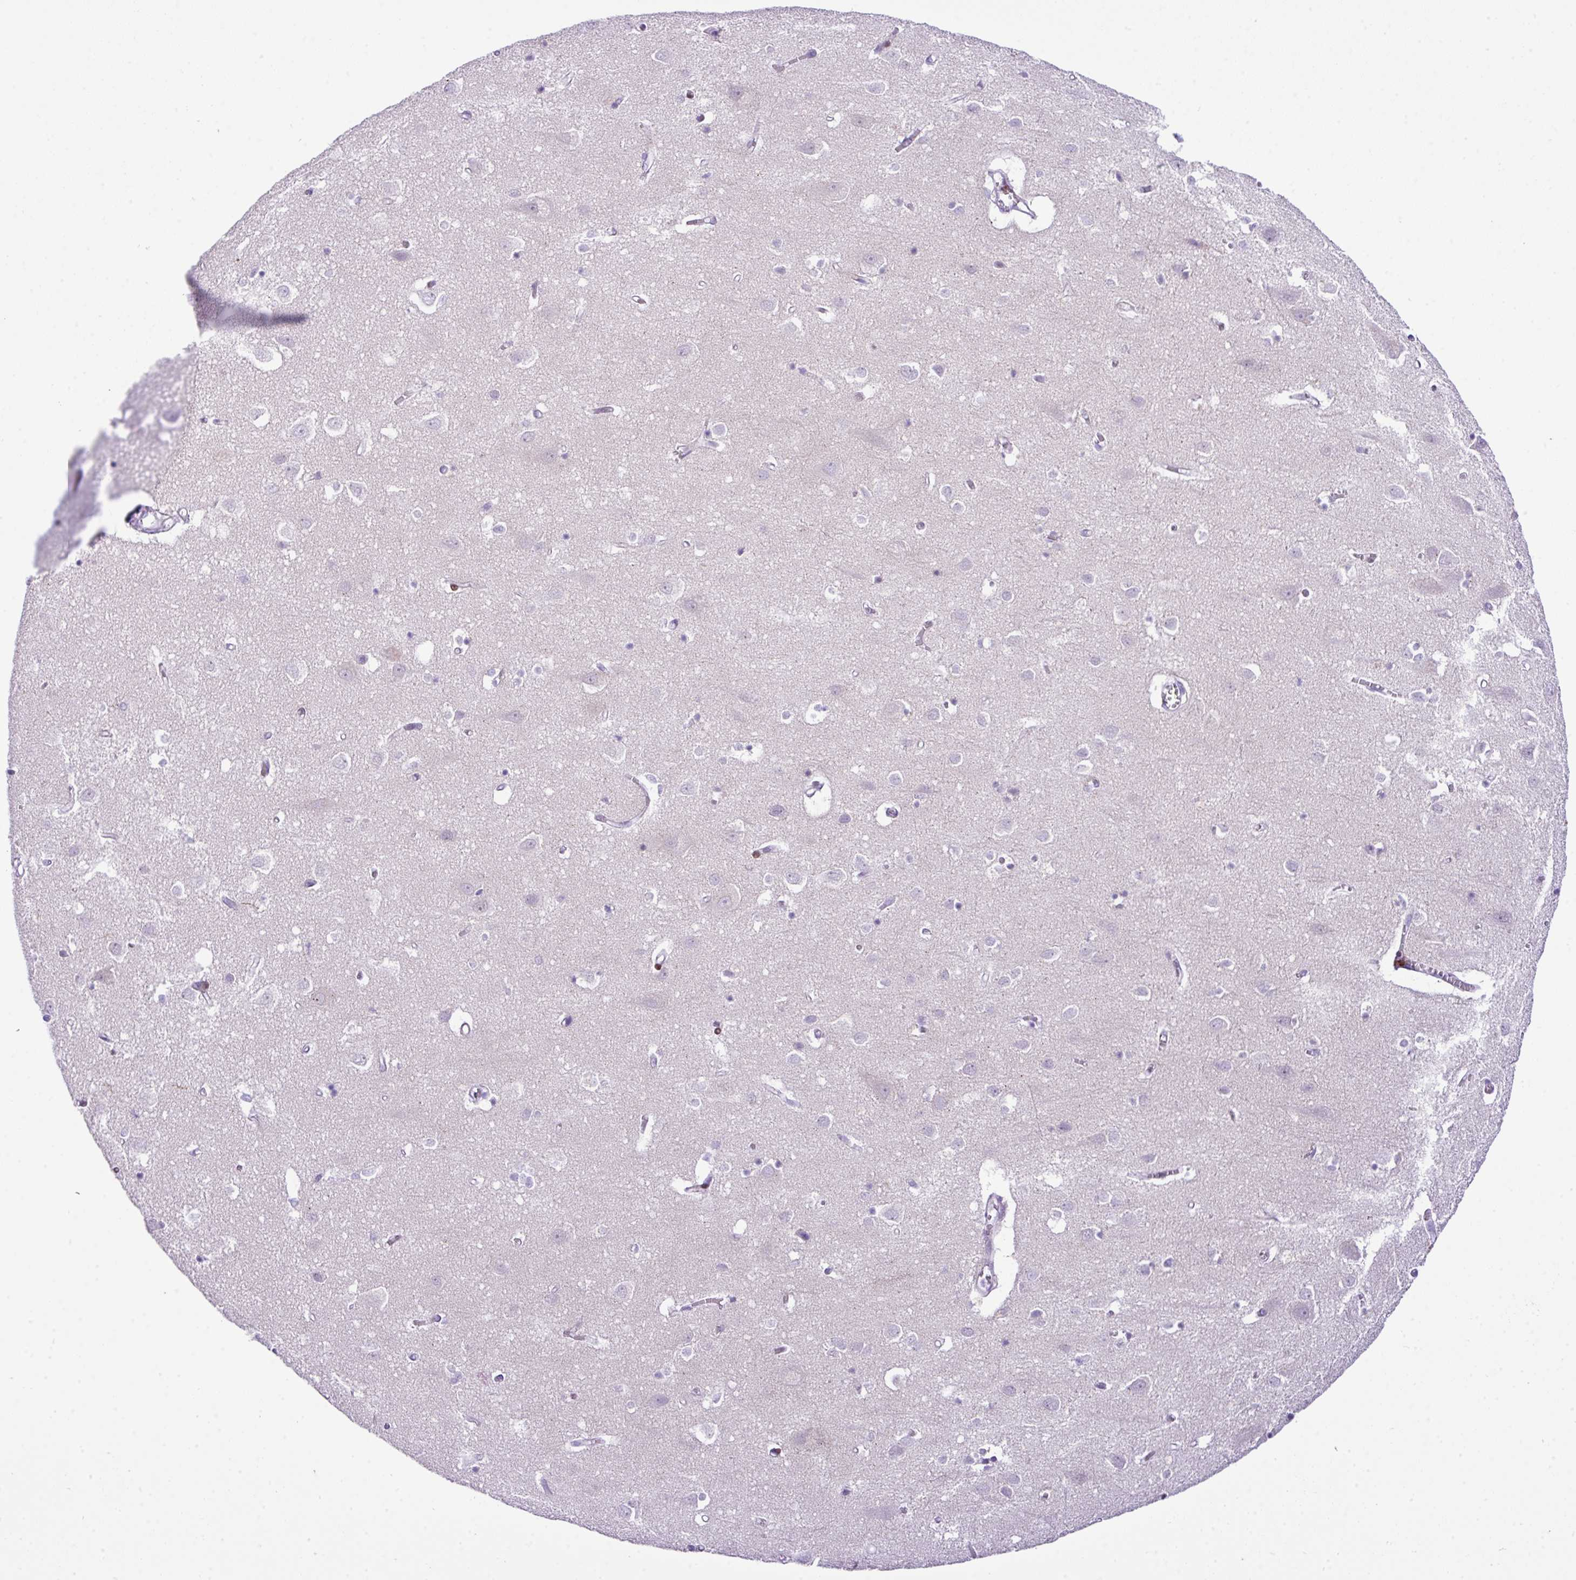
{"staining": {"intensity": "negative", "quantity": "none", "location": "none"}, "tissue": "cerebral cortex", "cell_type": "Endothelial cells", "image_type": "normal", "snomed": [{"axis": "morphology", "description": "Normal tissue, NOS"}, {"axis": "topography", "description": "Cerebral cortex"}], "caption": "IHC photomicrograph of normal human cerebral cortex stained for a protein (brown), which exhibits no expression in endothelial cells.", "gene": "RCAN2", "patient": {"sex": "male", "age": 70}}